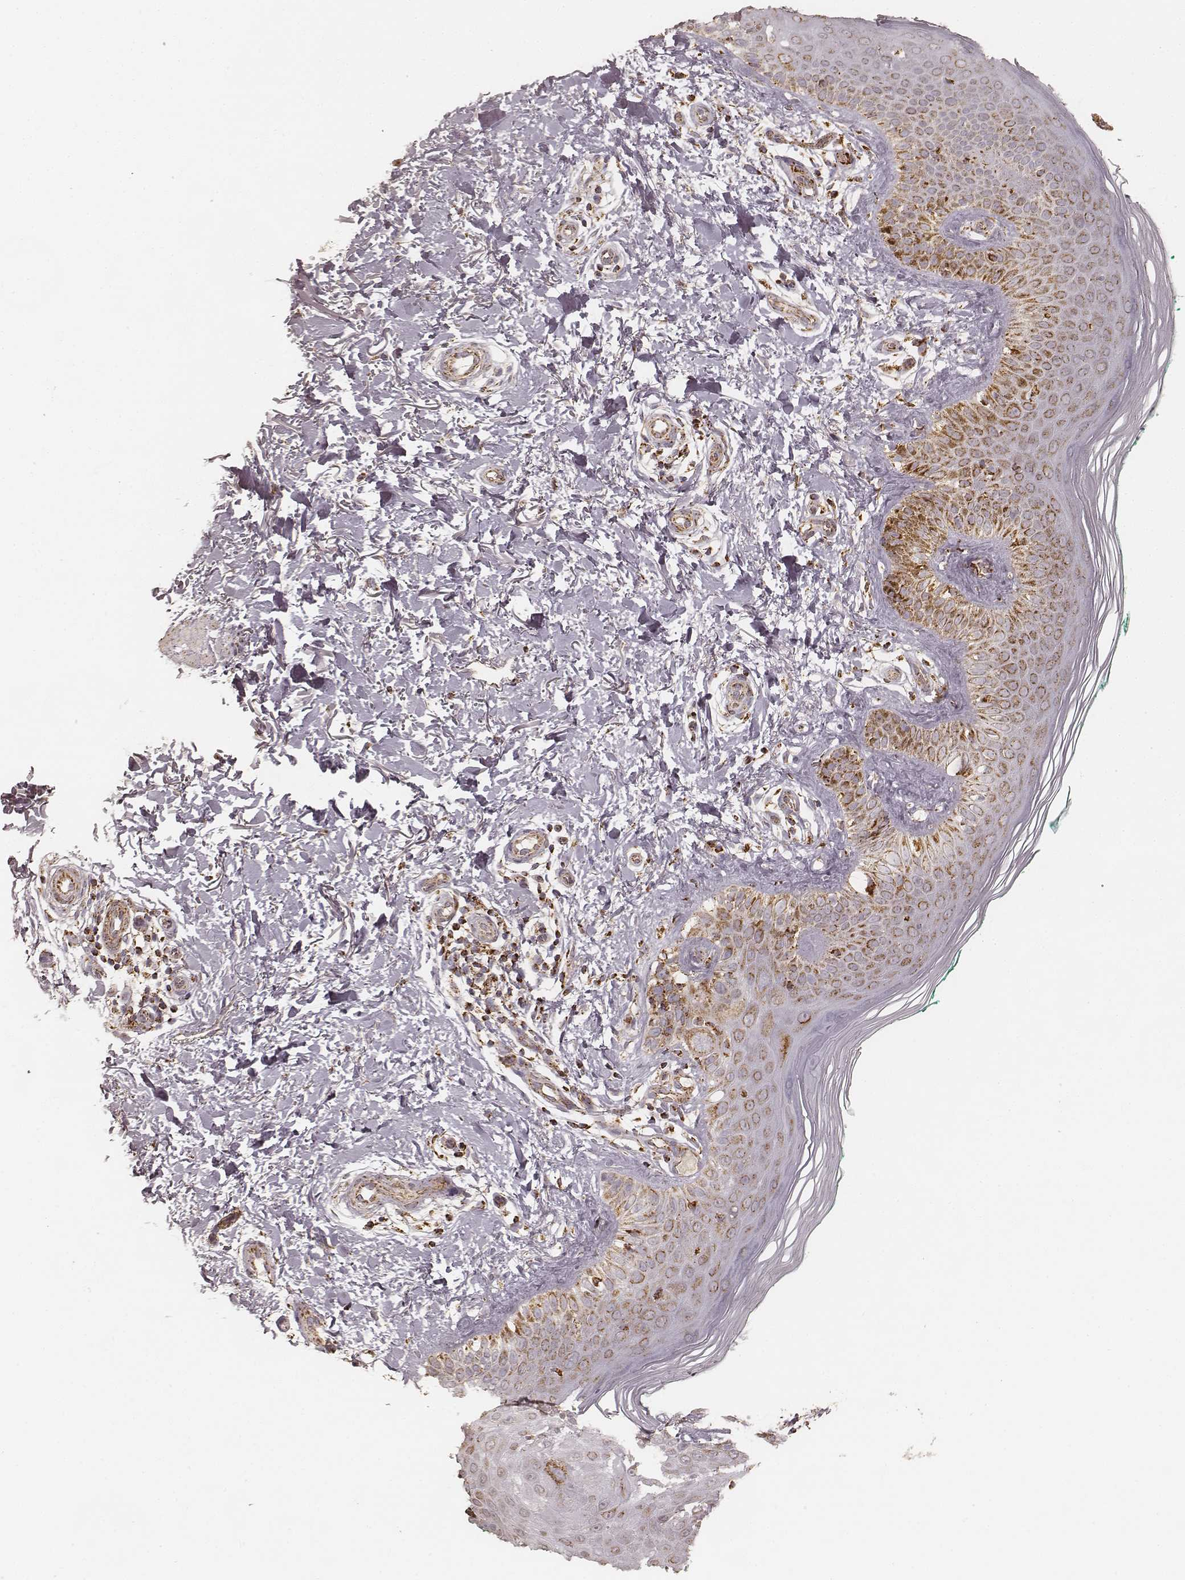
{"staining": {"intensity": "strong", "quantity": ">75%", "location": "cytoplasmic/membranous"}, "tissue": "skin", "cell_type": "Fibroblasts", "image_type": "normal", "snomed": [{"axis": "morphology", "description": "Normal tissue, NOS"}, {"axis": "morphology", "description": "Inflammation, NOS"}, {"axis": "morphology", "description": "Fibrosis, NOS"}, {"axis": "topography", "description": "Skin"}], "caption": "A high-resolution photomicrograph shows immunohistochemistry (IHC) staining of benign skin, which displays strong cytoplasmic/membranous staining in approximately >75% of fibroblasts.", "gene": "CS", "patient": {"sex": "male", "age": 71}}